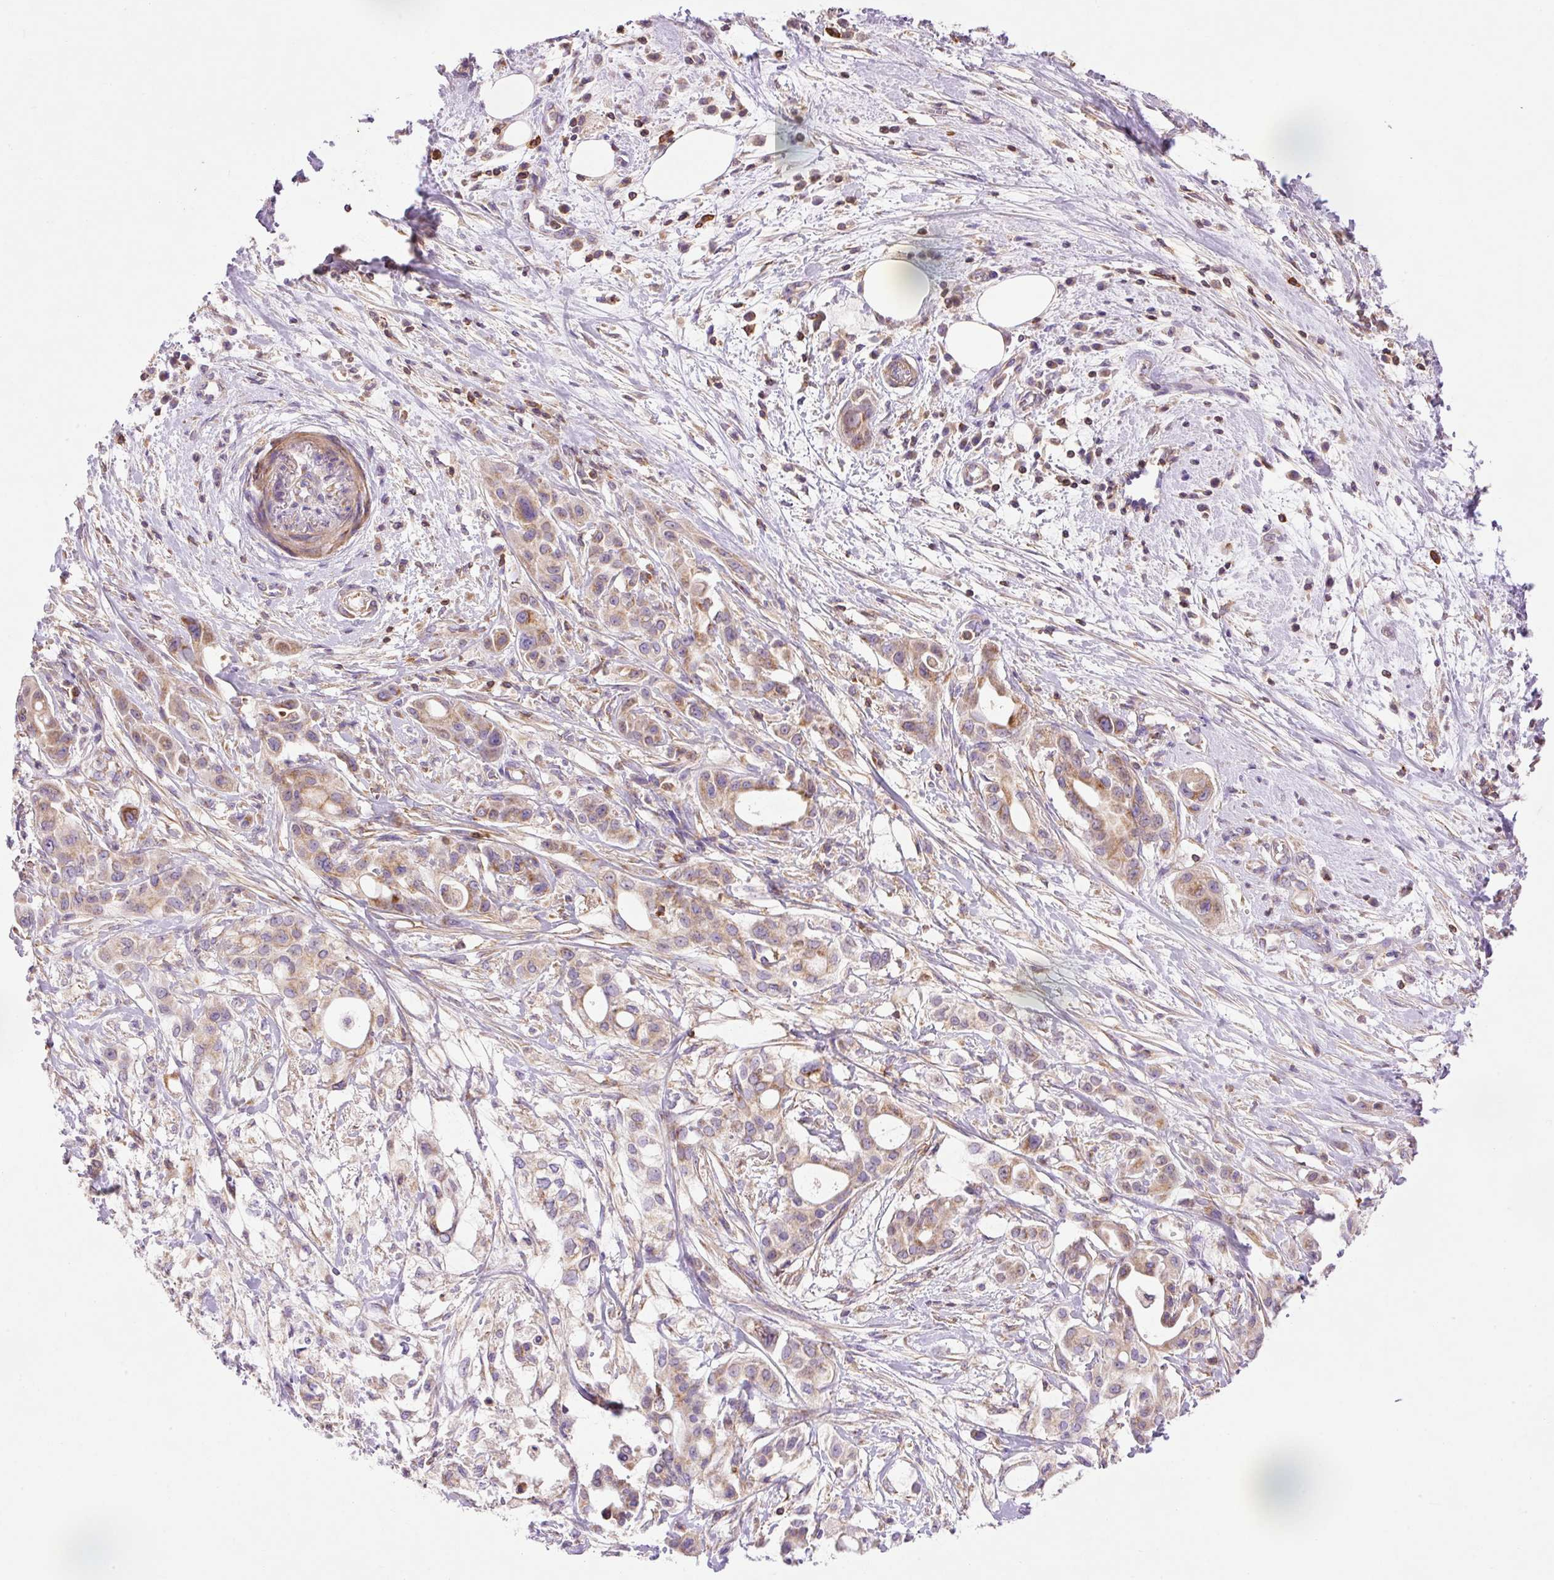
{"staining": {"intensity": "weak", "quantity": ">75%", "location": "cytoplasmic/membranous"}, "tissue": "pancreatic cancer", "cell_type": "Tumor cells", "image_type": "cancer", "snomed": [{"axis": "morphology", "description": "Adenocarcinoma, NOS"}, {"axis": "topography", "description": "Pancreas"}], "caption": "Immunohistochemistry of human pancreatic cancer exhibits low levels of weak cytoplasmic/membranous positivity in about >75% of tumor cells.", "gene": "IMMT", "patient": {"sex": "female", "age": 68}}